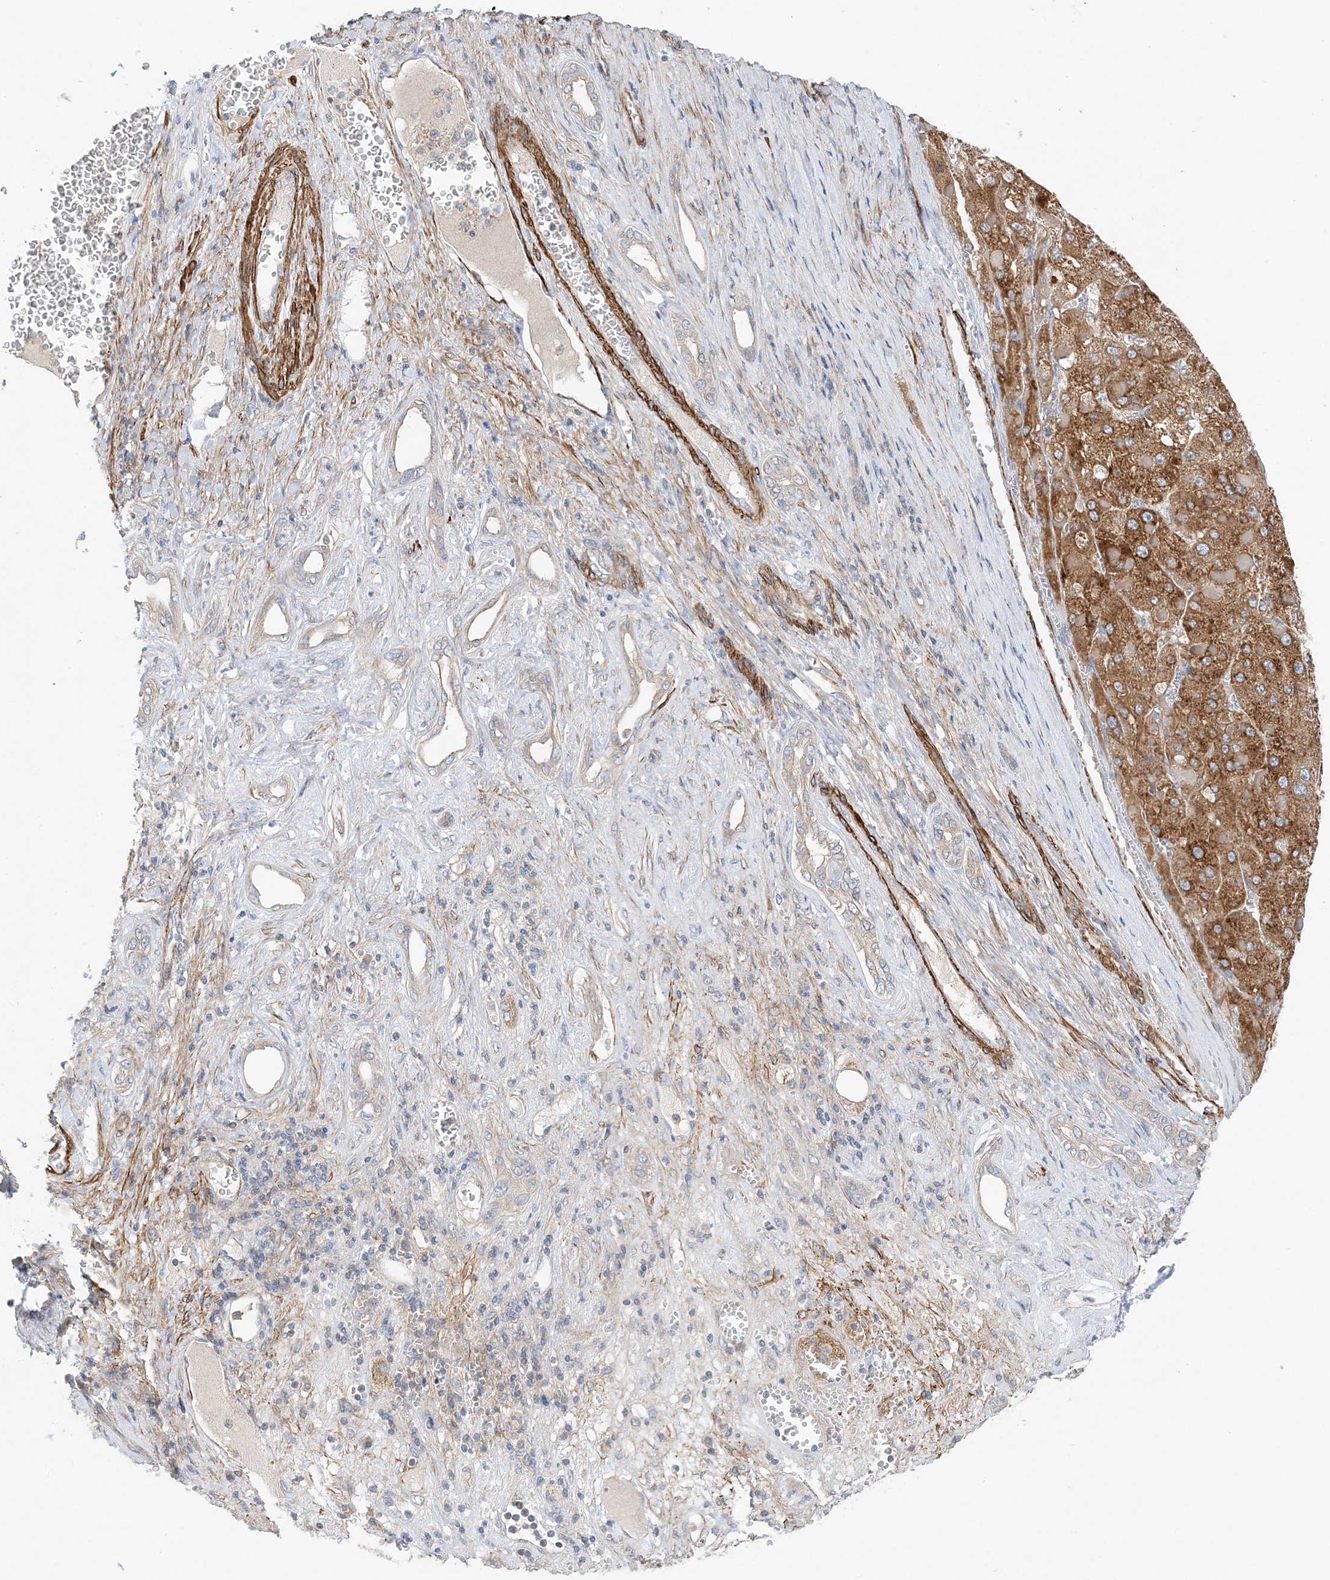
{"staining": {"intensity": "strong", "quantity": ">75%", "location": "cytoplasmic/membranous"}, "tissue": "liver cancer", "cell_type": "Tumor cells", "image_type": "cancer", "snomed": [{"axis": "morphology", "description": "Carcinoma, Hepatocellular, NOS"}, {"axis": "topography", "description": "Liver"}], "caption": "A brown stain shows strong cytoplasmic/membranous staining of a protein in human liver cancer tumor cells. The staining was performed using DAB to visualize the protein expression in brown, while the nuclei were stained in blue with hematoxylin (Magnification: 20x).", "gene": "KIFBP", "patient": {"sex": "female", "age": 73}}